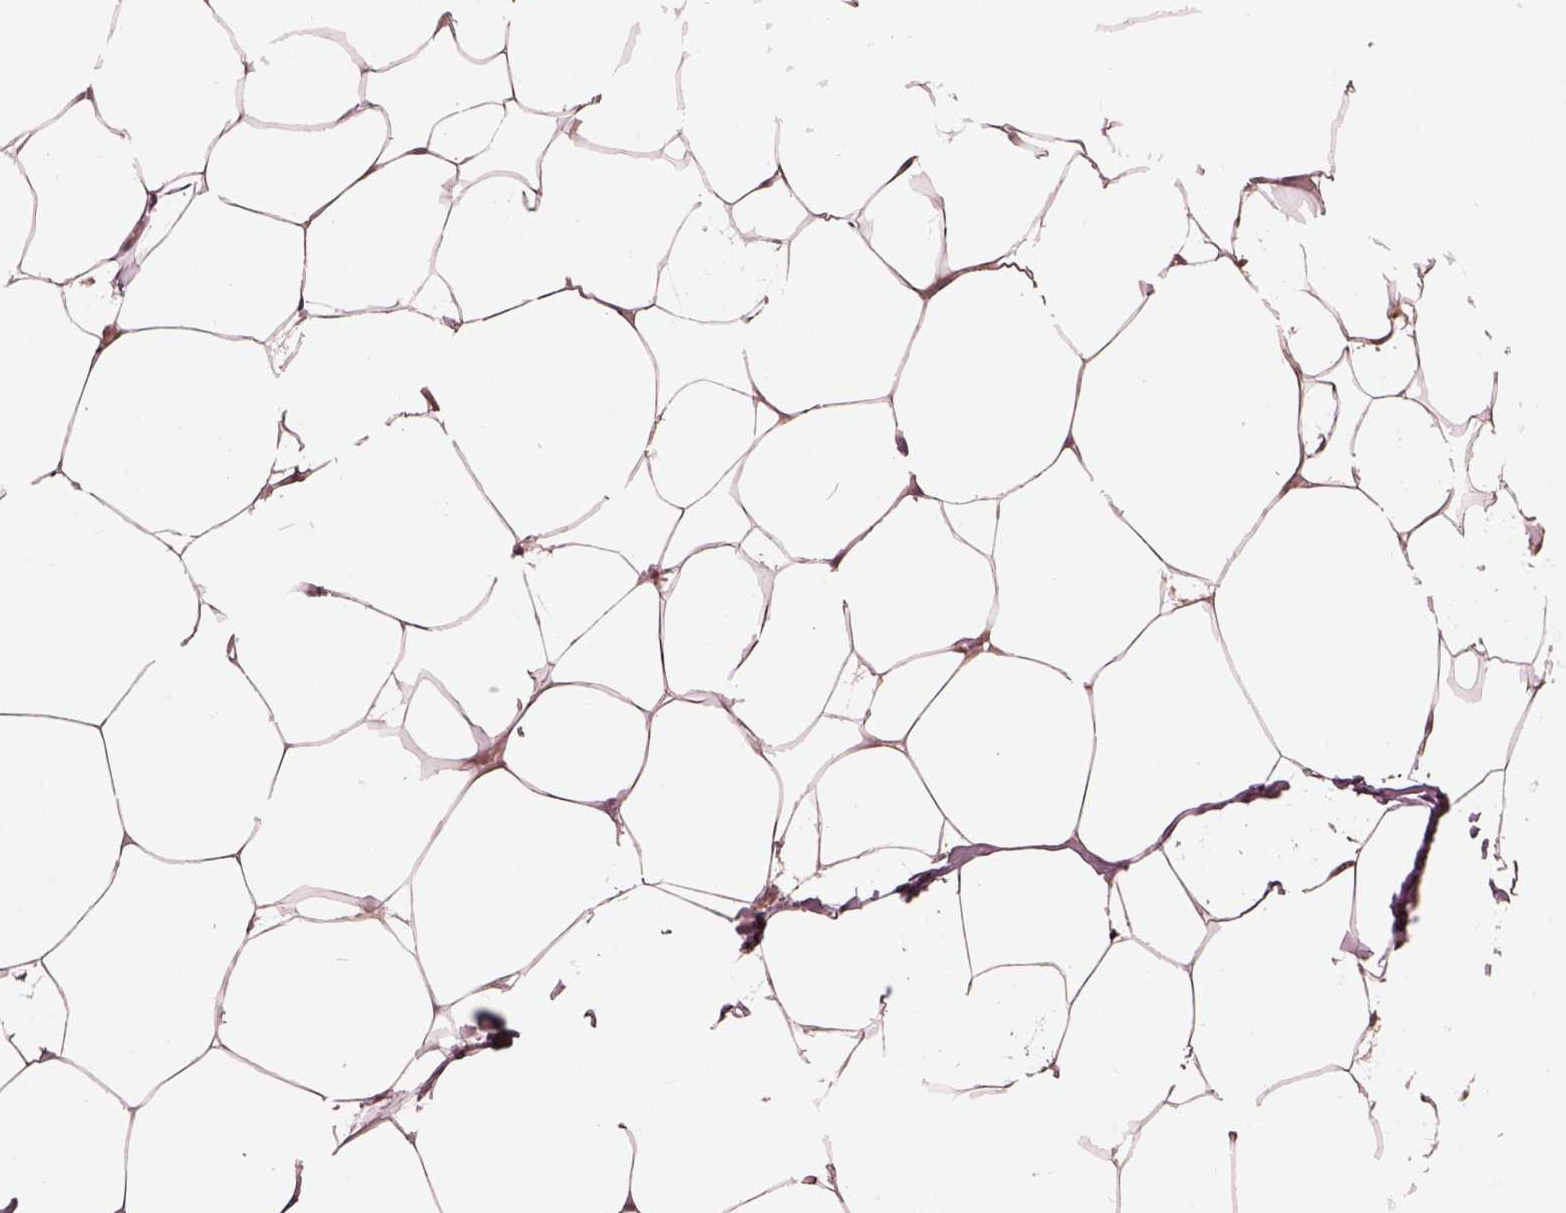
{"staining": {"intensity": "negative", "quantity": "none", "location": "none"}, "tissue": "breast", "cell_type": "Adipocytes", "image_type": "normal", "snomed": [{"axis": "morphology", "description": "Normal tissue, NOS"}, {"axis": "topography", "description": "Breast"}], "caption": "DAB (3,3'-diaminobenzidine) immunohistochemical staining of benign human breast reveals no significant expression in adipocytes. (Brightfield microscopy of DAB (3,3'-diaminobenzidine) immunohistochemistry at high magnification).", "gene": "OPTC", "patient": {"sex": "female", "age": 32}}